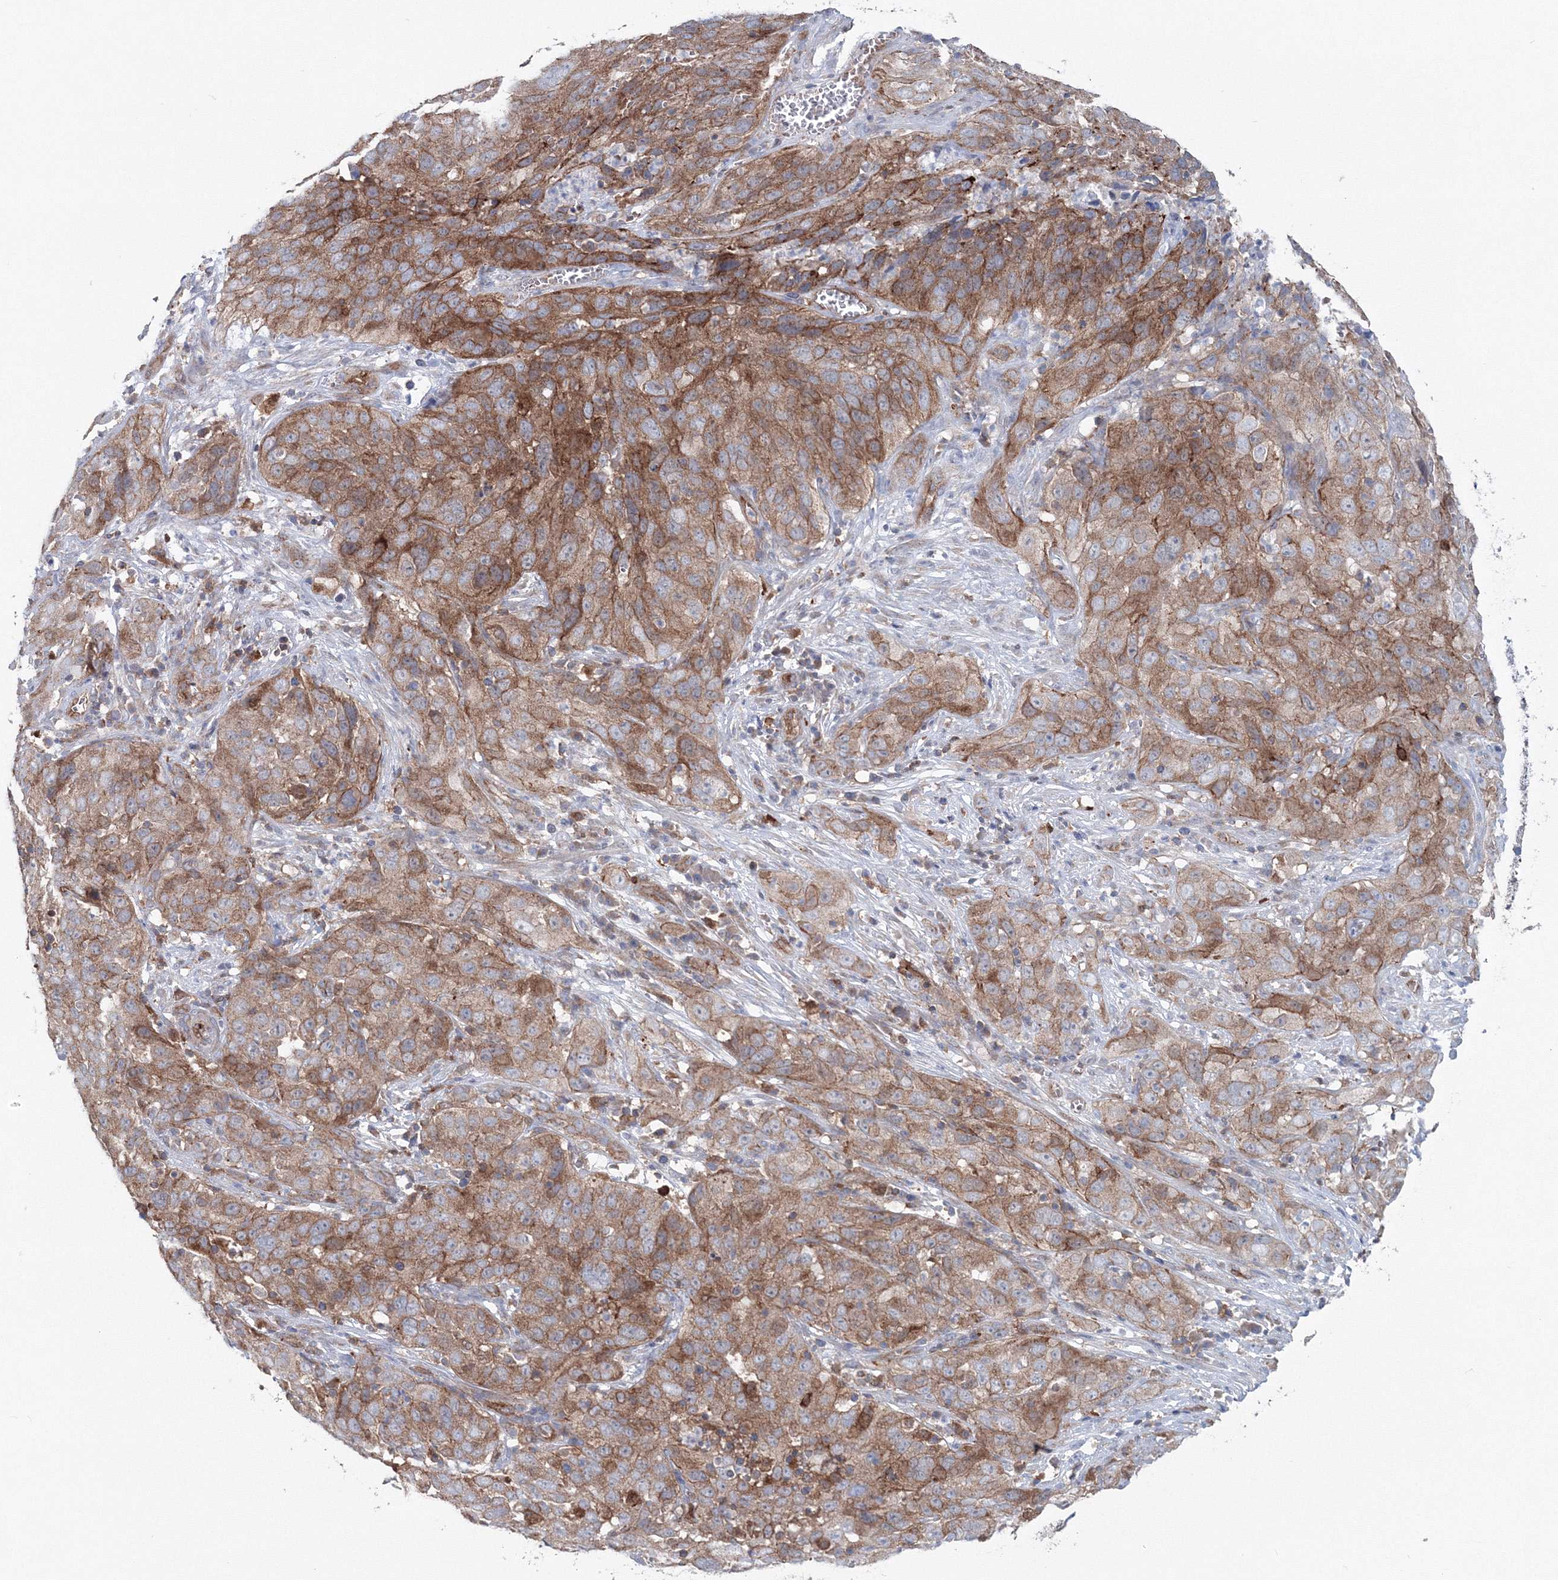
{"staining": {"intensity": "moderate", "quantity": ">75%", "location": "cytoplasmic/membranous"}, "tissue": "cervical cancer", "cell_type": "Tumor cells", "image_type": "cancer", "snomed": [{"axis": "morphology", "description": "Squamous cell carcinoma, NOS"}, {"axis": "topography", "description": "Cervix"}], "caption": "Immunohistochemical staining of squamous cell carcinoma (cervical) demonstrates medium levels of moderate cytoplasmic/membranous protein staining in approximately >75% of tumor cells.", "gene": "GGA2", "patient": {"sex": "female", "age": 32}}